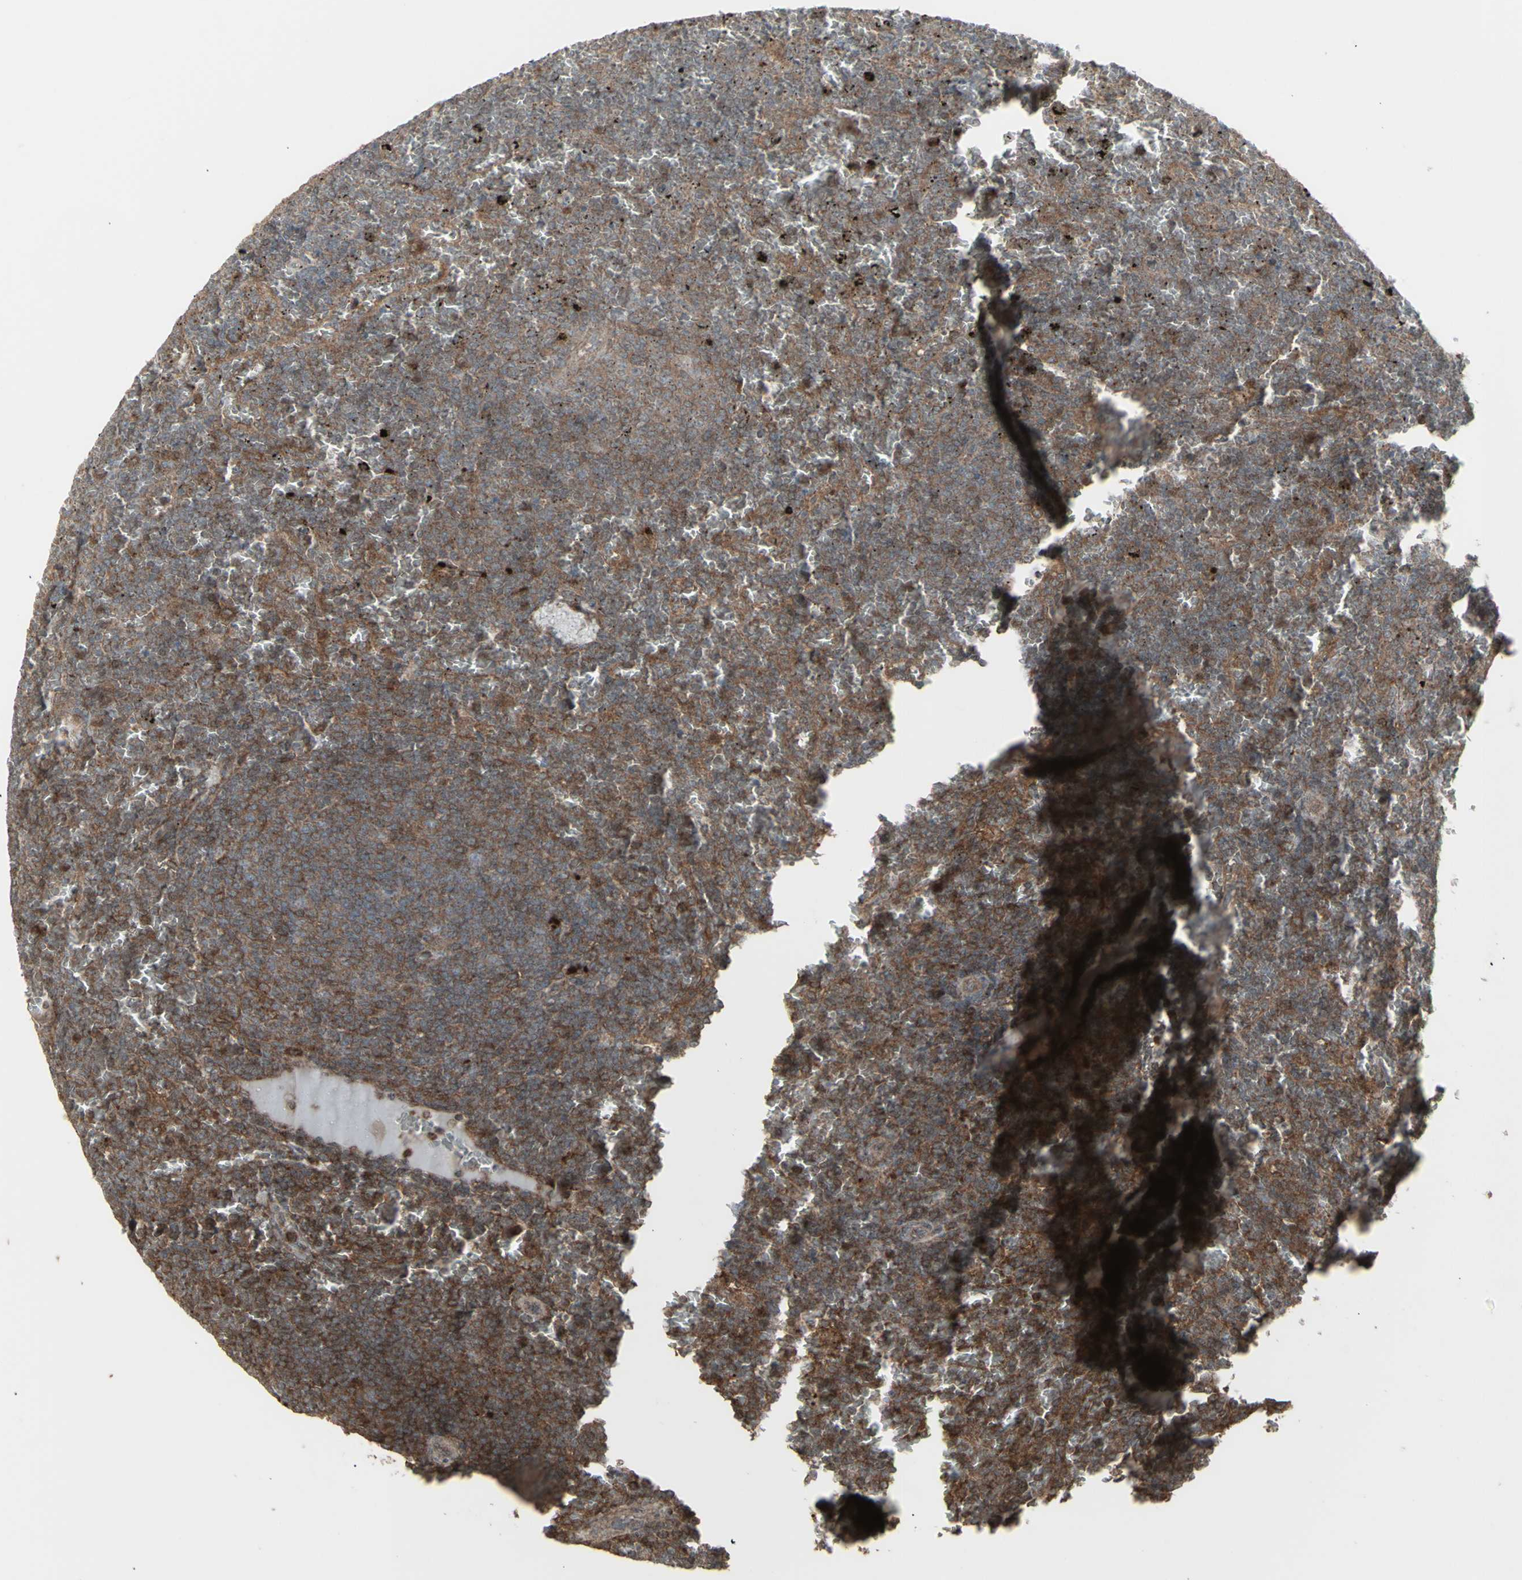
{"staining": {"intensity": "moderate", "quantity": "25%-75%", "location": "cytoplasmic/membranous"}, "tissue": "lymphoma", "cell_type": "Tumor cells", "image_type": "cancer", "snomed": [{"axis": "morphology", "description": "Malignant lymphoma, non-Hodgkin's type, Low grade"}, {"axis": "topography", "description": "Spleen"}], "caption": "Low-grade malignant lymphoma, non-Hodgkin's type stained for a protein (brown) exhibits moderate cytoplasmic/membranous positive positivity in approximately 25%-75% of tumor cells.", "gene": "RNASEL", "patient": {"sex": "female", "age": 77}}